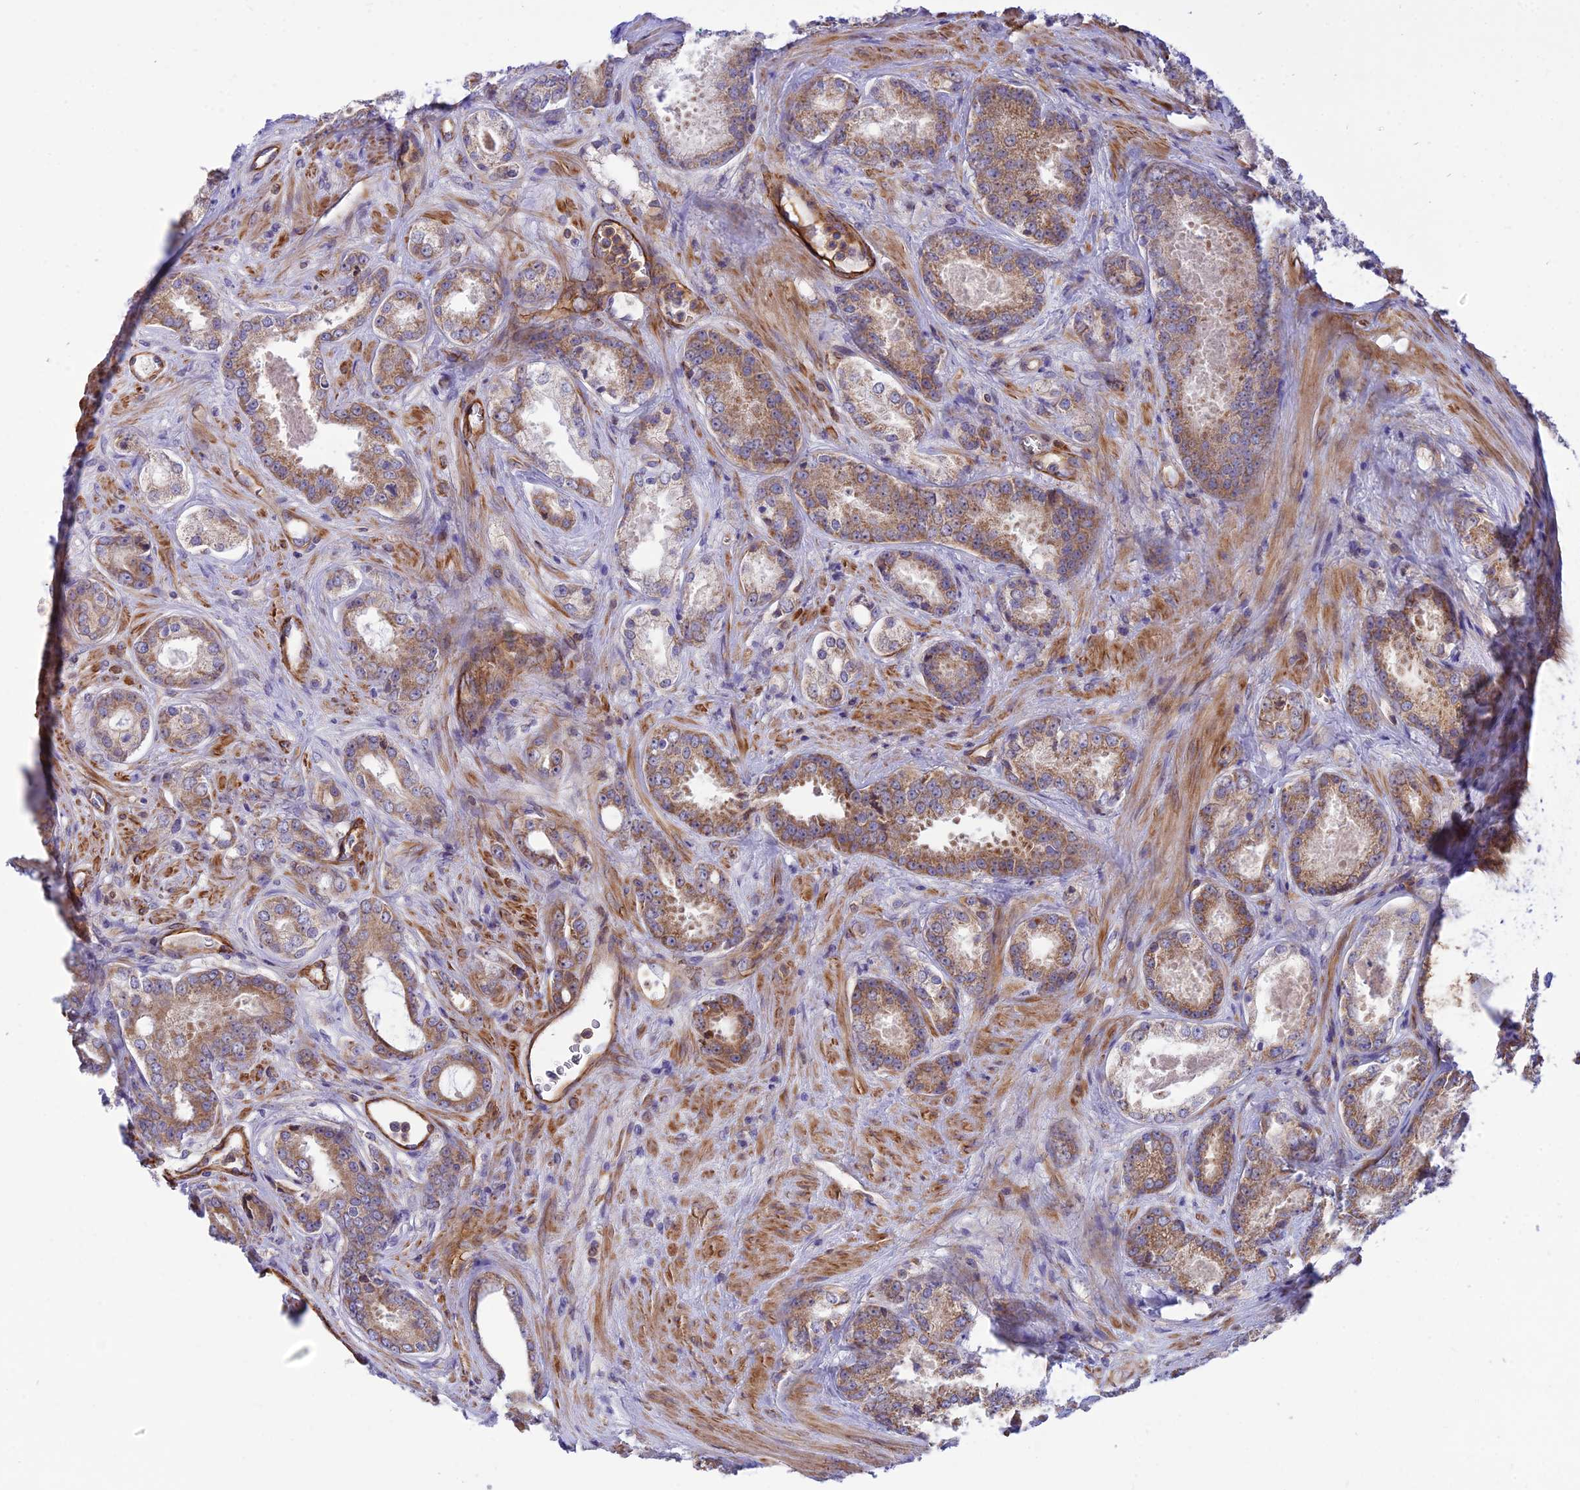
{"staining": {"intensity": "moderate", "quantity": ">75%", "location": "cytoplasmic/membranous"}, "tissue": "prostate cancer", "cell_type": "Tumor cells", "image_type": "cancer", "snomed": [{"axis": "morphology", "description": "Adenocarcinoma, Low grade"}, {"axis": "topography", "description": "Prostate"}], "caption": "Human adenocarcinoma (low-grade) (prostate) stained with a protein marker demonstrates moderate staining in tumor cells.", "gene": "TRIM43B", "patient": {"sex": "male", "age": 68}}